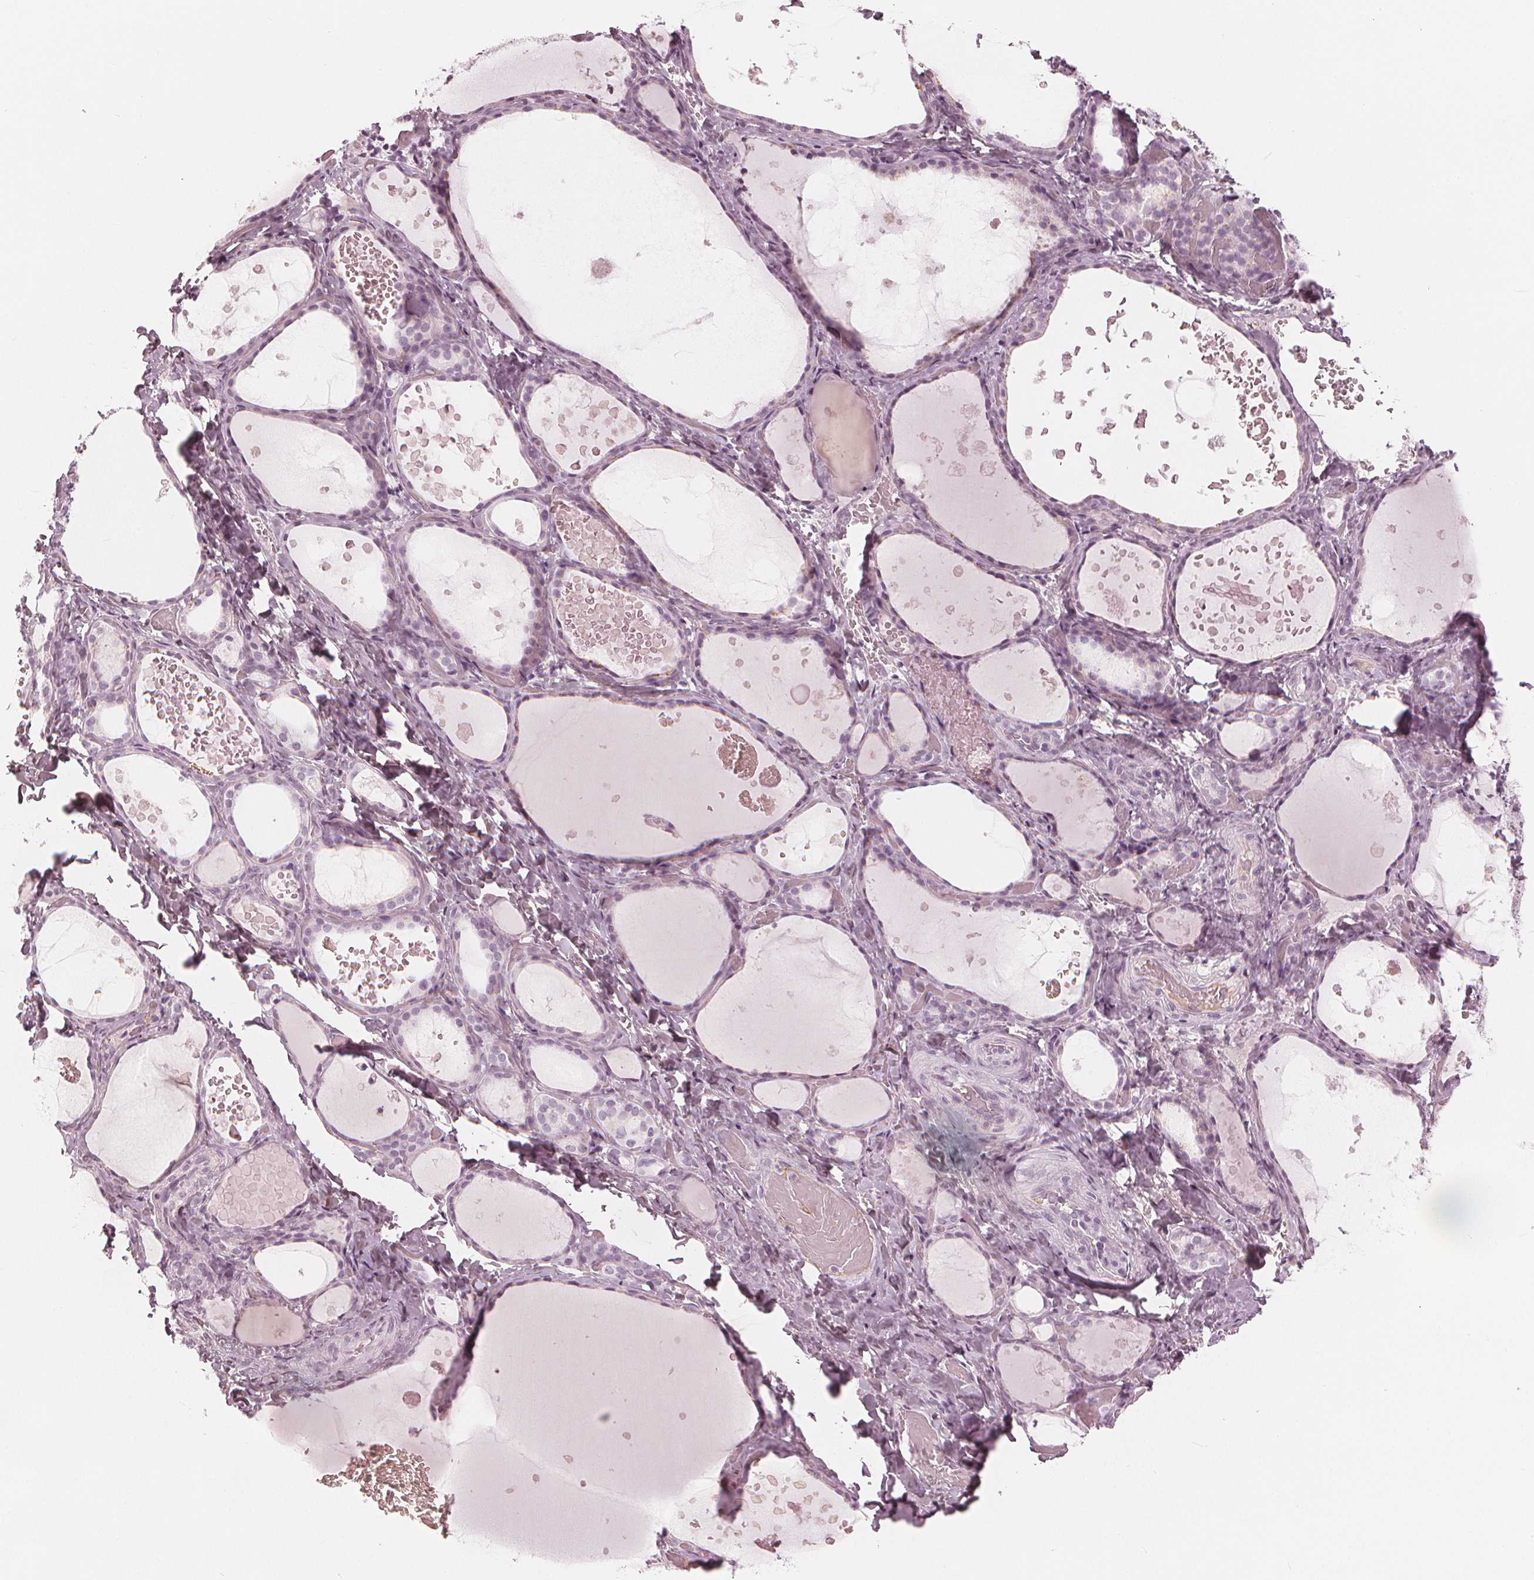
{"staining": {"intensity": "negative", "quantity": "none", "location": "none"}, "tissue": "thyroid gland", "cell_type": "Glandular cells", "image_type": "normal", "snomed": [{"axis": "morphology", "description": "Normal tissue, NOS"}, {"axis": "topography", "description": "Thyroid gland"}], "caption": "The IHC photomicrograph has no significant staining in glandular cells of thyroid gland. Nuclei are stained in blue.", "gene": "PAEP", "patient": {"sex": "female", "age": 56}}